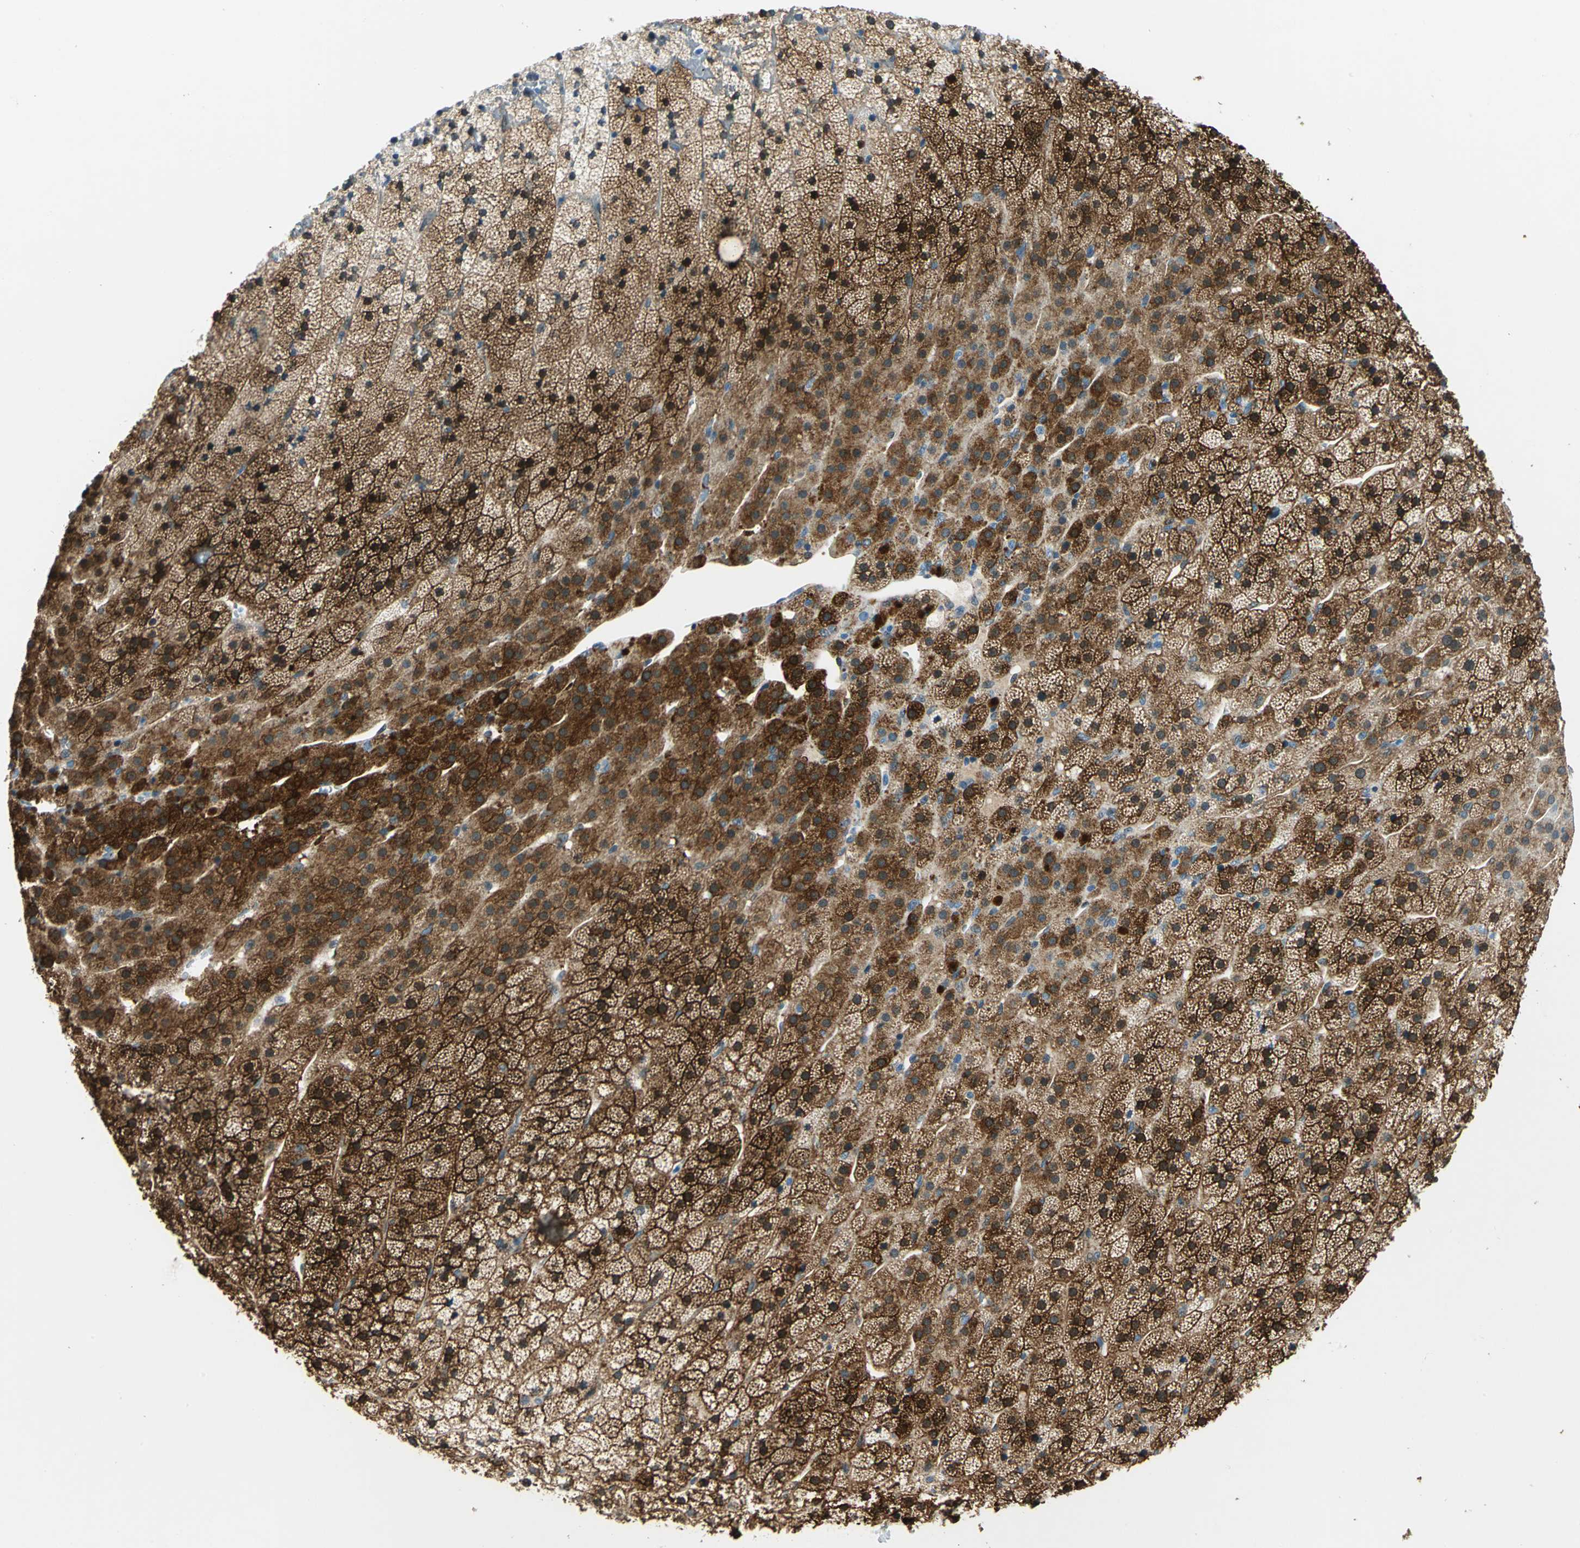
{"staining": {"intensity": "strong", "quantity": ">75%", "location": "cytoplasmic/membranous"}, "tissue": "adrenal gland", "cell_type": "Glandular cells", "image_type": "normal", "snomed": [{"axis": "morphology", "description": "Normal tissue, NOS"}, {"axis": "topography", "description": "Adrenal gland"}], "caption": "This histopathology image reveals immunohistochemistry staining of benign adrenal gland, with high strong cytoplasmic/membranous positivity in about >75% of glandular cells.", "gene": "HSPB1", "patient": {"sex": "male", "age": 35}}